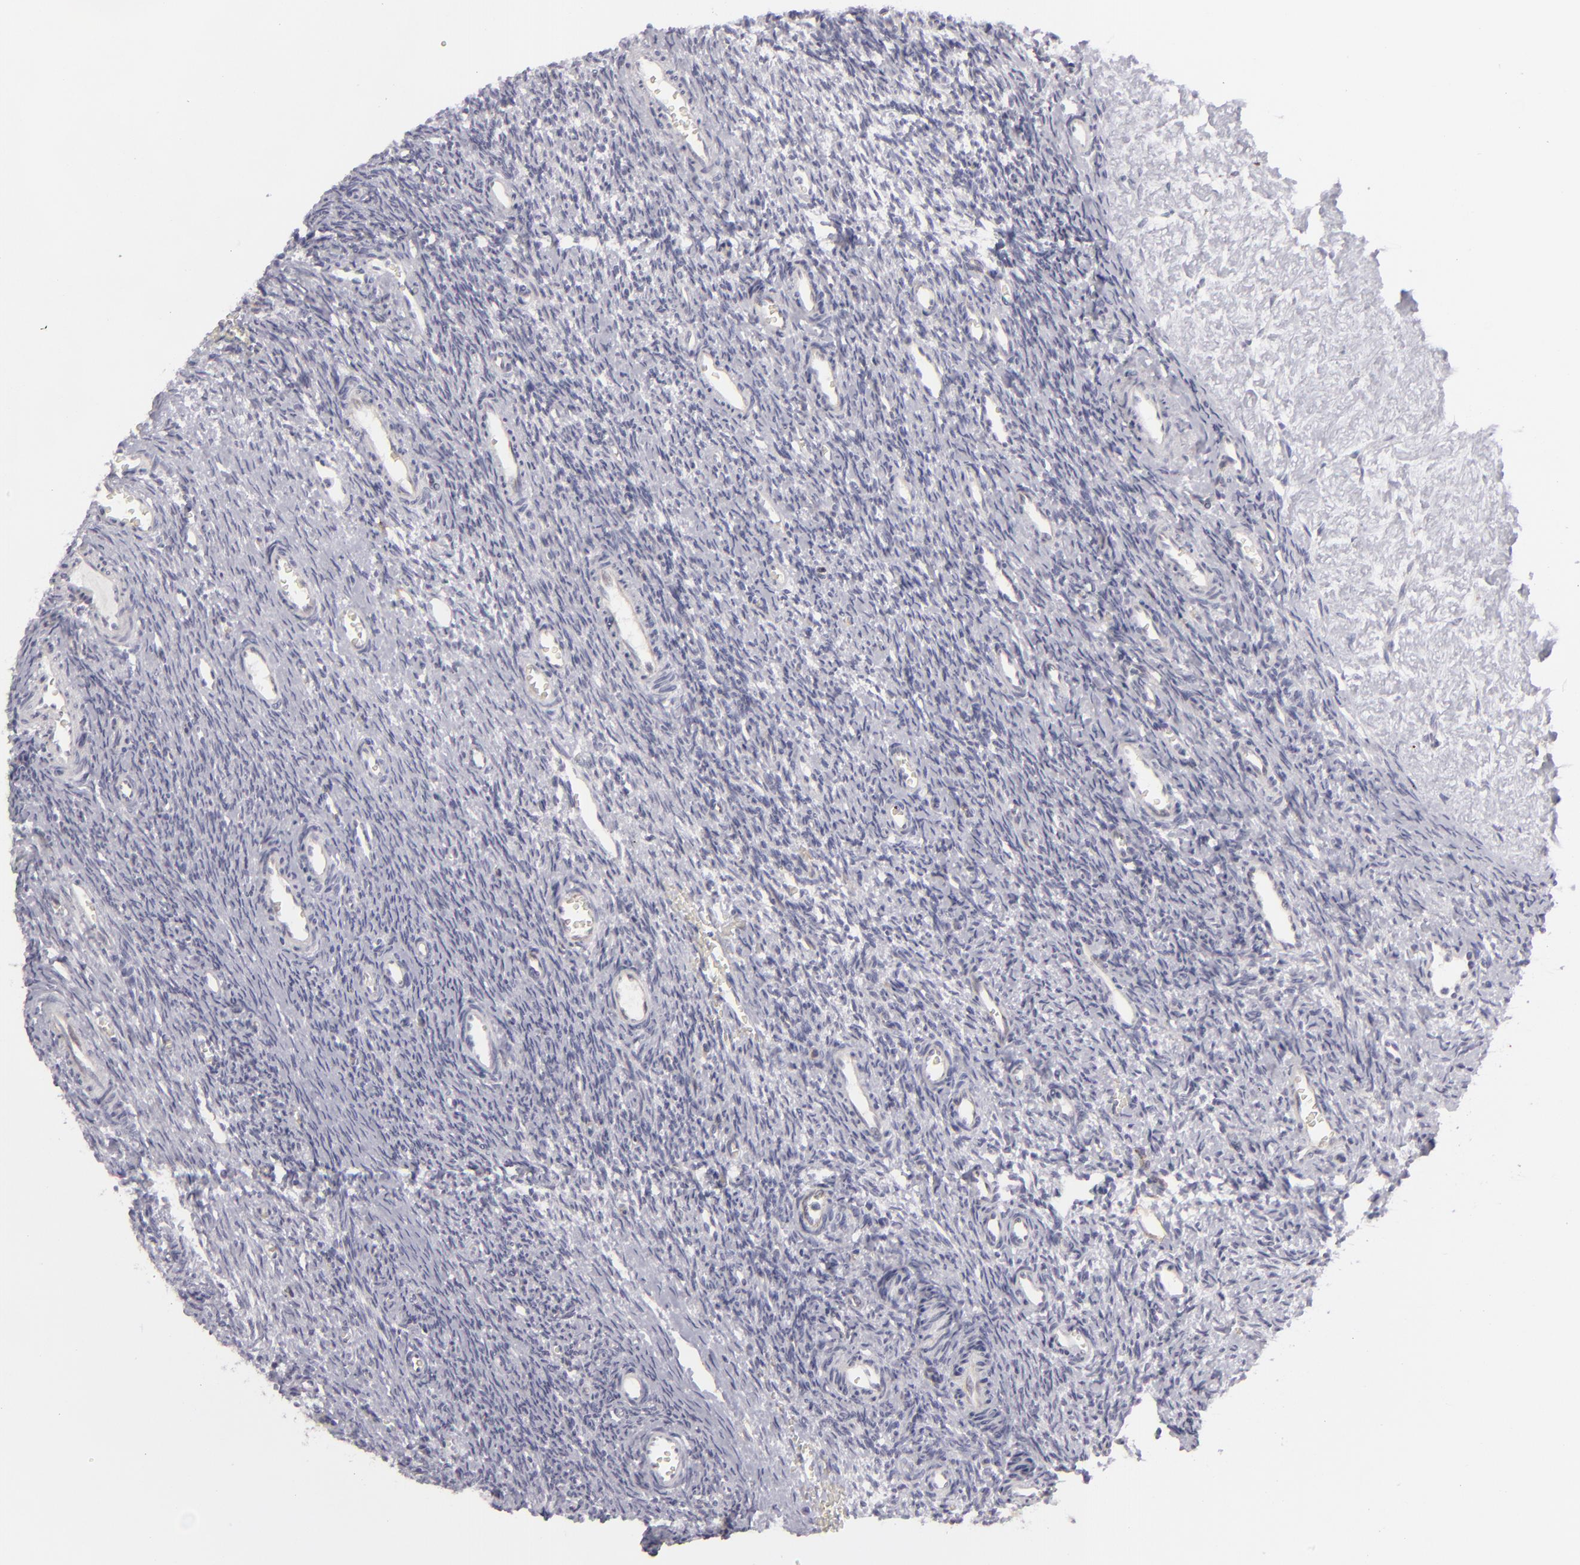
{"staining": {"intensity": "negative", "quantity": "none", "location": "none"}, "tissue": "ovary", "cell_type": "Follicle cells", "image_type": "normal", "snomed": [{"axis": "morphology", "description": "Normal tissue, NOS"}, {"axis": "topography", "description": "Ovary"}], "caption": "DAB immunohistochemical staining of normal human ovary reveals no significant expression in follicle cells.", "gene": "JUP", "patient": {"sex": "female", "age": 39}}